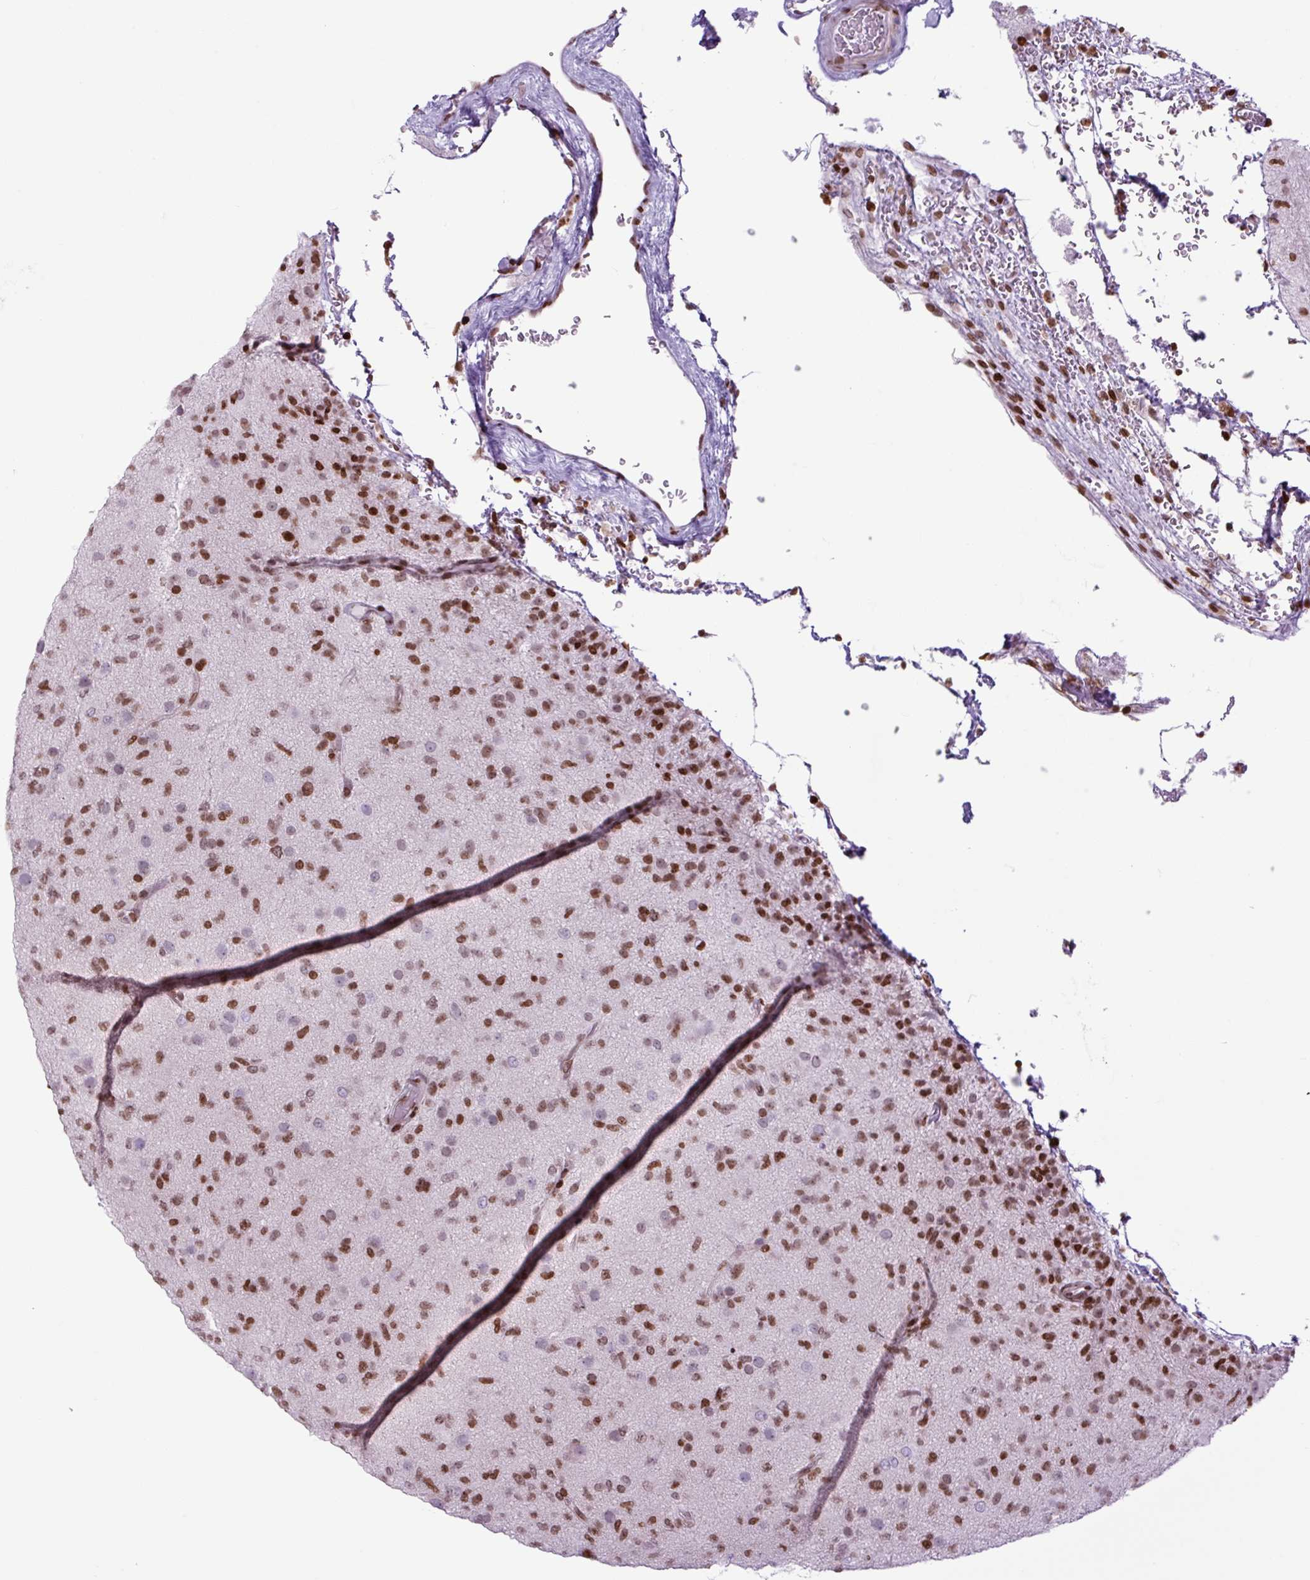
{"staining": {"intensity": "moderate", "quantity": ">75%", "location": "nuclear"}, "tissue": "glioma", "cell_type": "Tumor cells", "image_type": "cancer", "snomed": [{"axis": "morphology", "description": "Glioma, malignant, Low grade"}, {"axis": "topography", "description": "Brain"}], "caption": "Immunohistochemical staining of human glioma reveals moderate nuclear protein staining in approximately >75% of tumor cells.", "gene": "H1-3", "patient": {"sex": "male", "age": 65}}